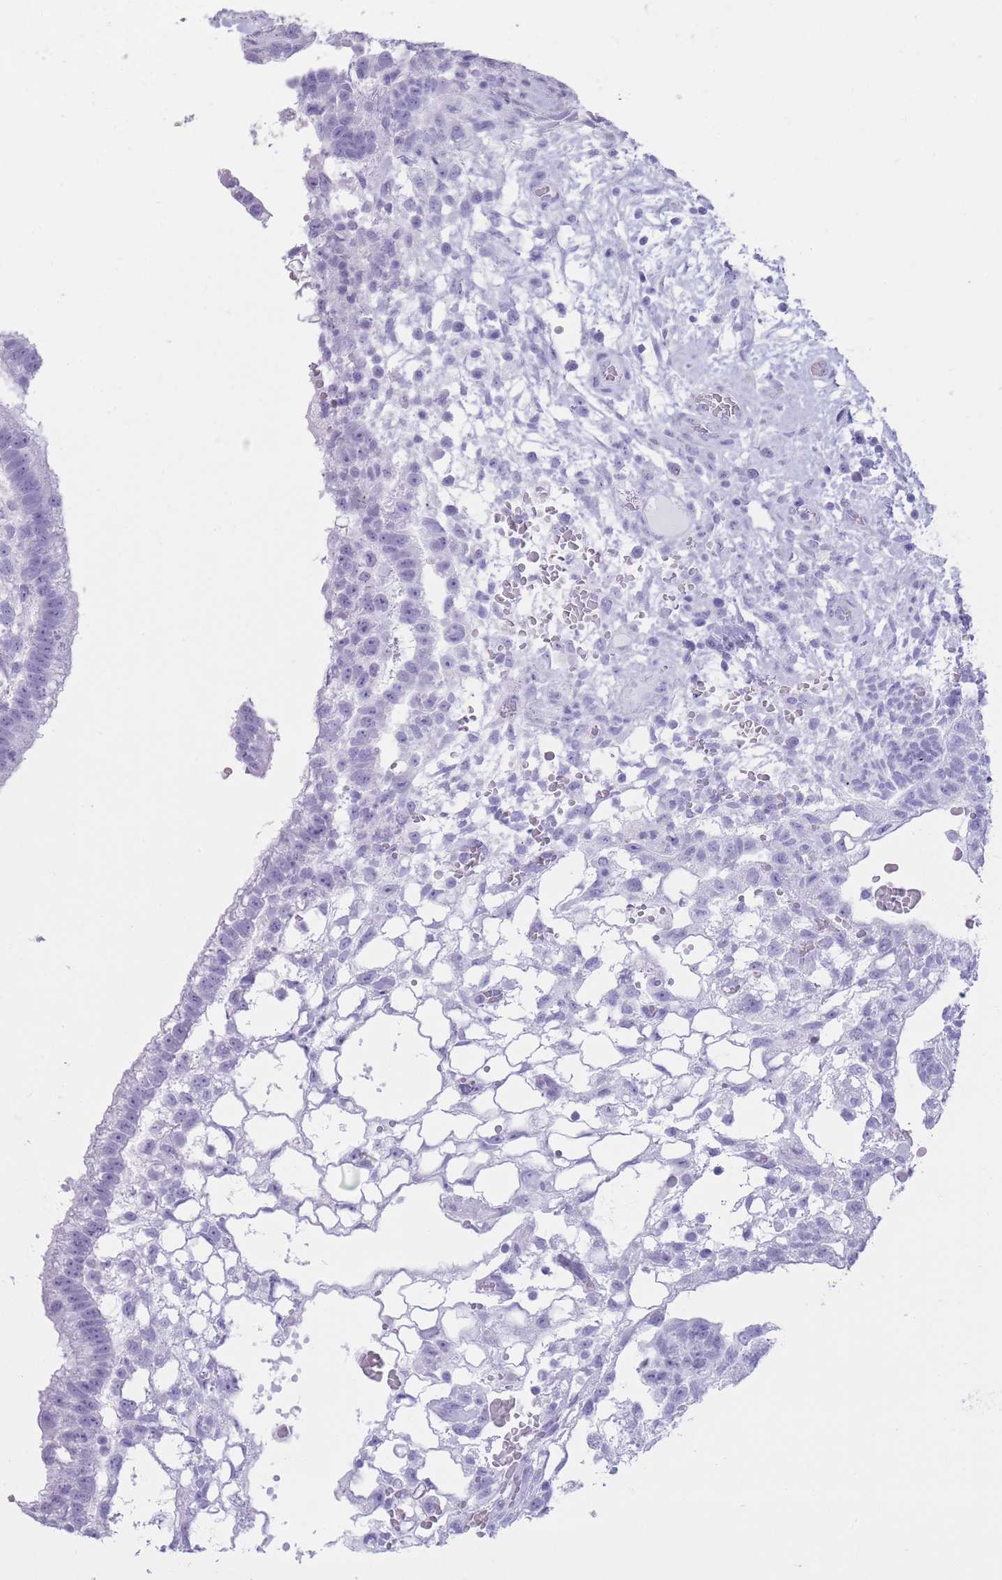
{"staining": {"intensity": "negative", "quantity": "none", "location": "none"}, "tissue": "testis cancer", "cell_type": "Tumor cells", "image_type": "cancer", "snomed": [{"axis": "morphology", "description": "Normal tissue, NOS"}, {"axis": "morphology", "description": "Carcinoma, Embryonal, NOS"}, {"axis": "topography", "description": "Testis"}], "caption": "Immunohistochemistry (IHC) of human testis cancer (embryonal carcinoma) shows no positivity in tumor cells.", "gene": "OR4F21", "patient": {"sex": "male", "age": 32}}